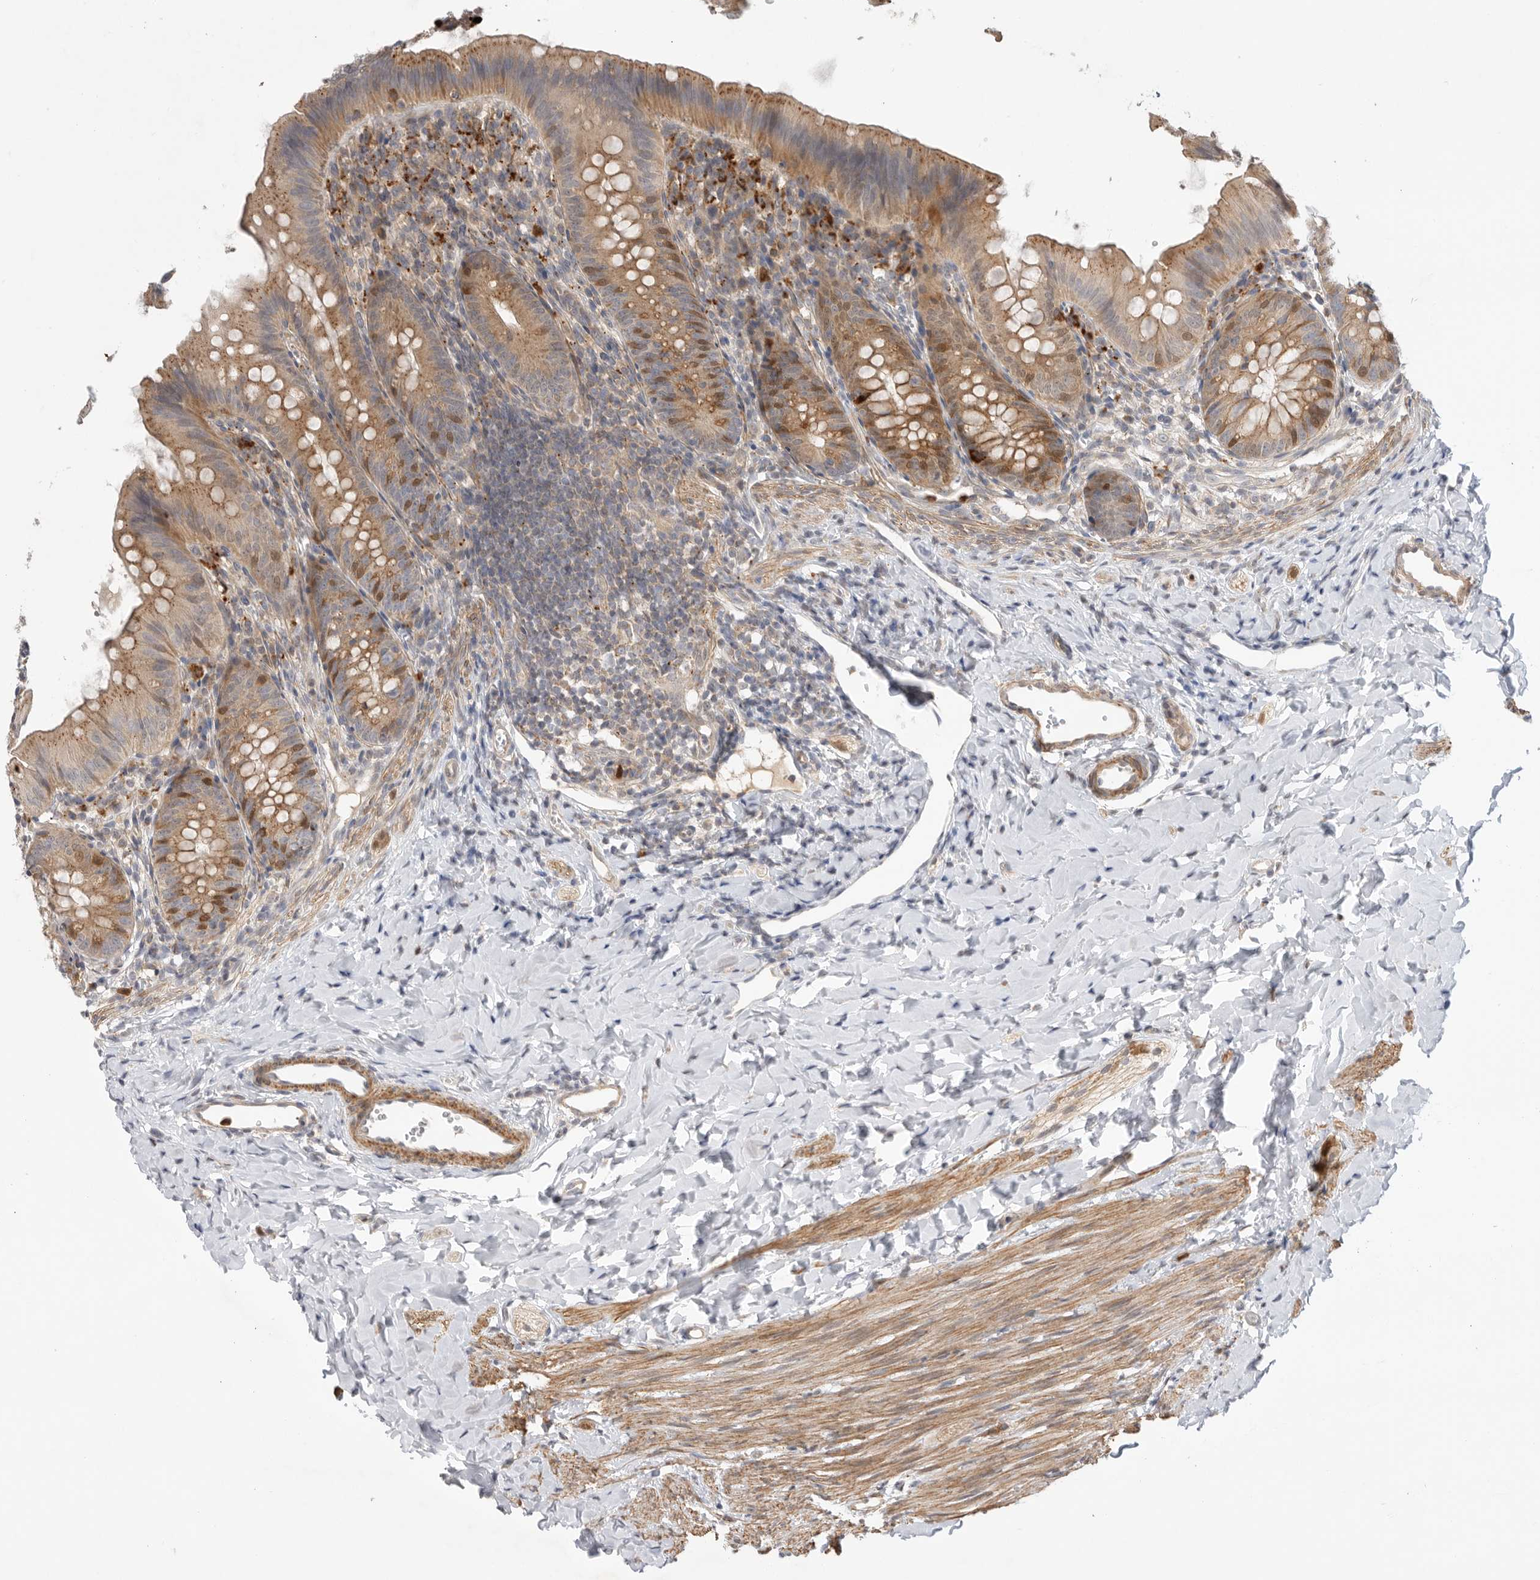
{"staining": {"intensity": "moderate", "quantity": ">75%", "location": "cytoplasmic/membranous"}, "tissue": "appendix", "cell_type": "Glandular cells", "image_type": "normal", "snomed": [{"axis": "morphology", "description": "Normal tissue, NOS"}, {"axis": "topography", "description": "Appendix"}], "caption": "Immunohistochemical staining of benign human appendix displays medium levels of moderate cytoplasmic/membranous expression in approximately >75% of glandular cells.", "gene": "GNE", "patient": {"sex": "male", "age": 1}}